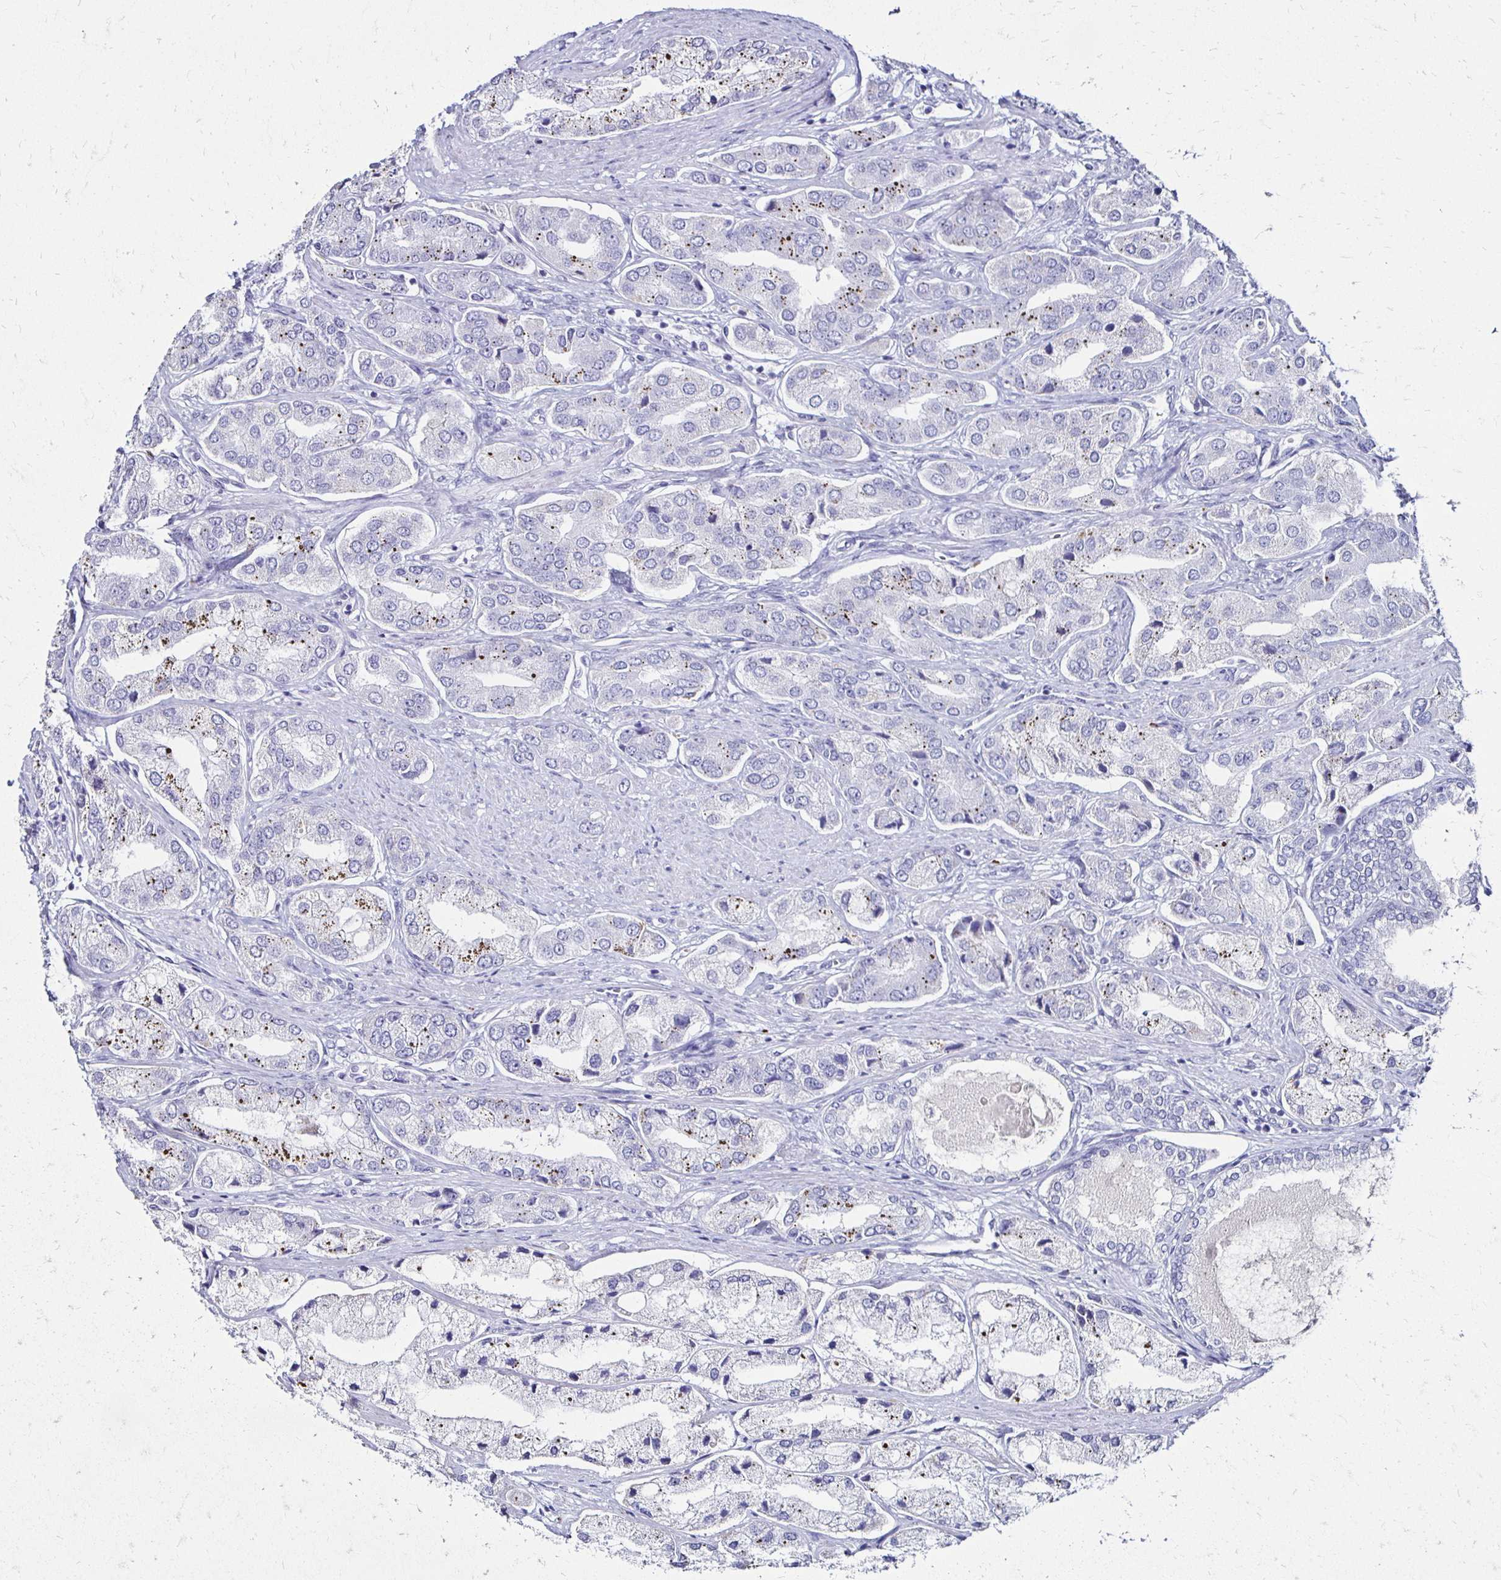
{"staining": {"intensity": "strong", "quantity": "<25%", "location": "cytoplasmic/membranous"}, "tissue": "prostate cancer", "cell_type": "Tumor cells", "image_type": "cancer", "snomed": [{"axis": "morphology", "description": "Adenocarcinoma, Low grade"}, {"axis": "topography", "description": "Prostate"}], "caption": "Adenocarcinoma (low-grade) (prostate) stained for a protein (brown) exhibits strong cytoplasmic/membranous positive expression in approximately <25% of tumor cells.", "gene": "KCNT1", "patient": {"sex": "male", "age": 69}}